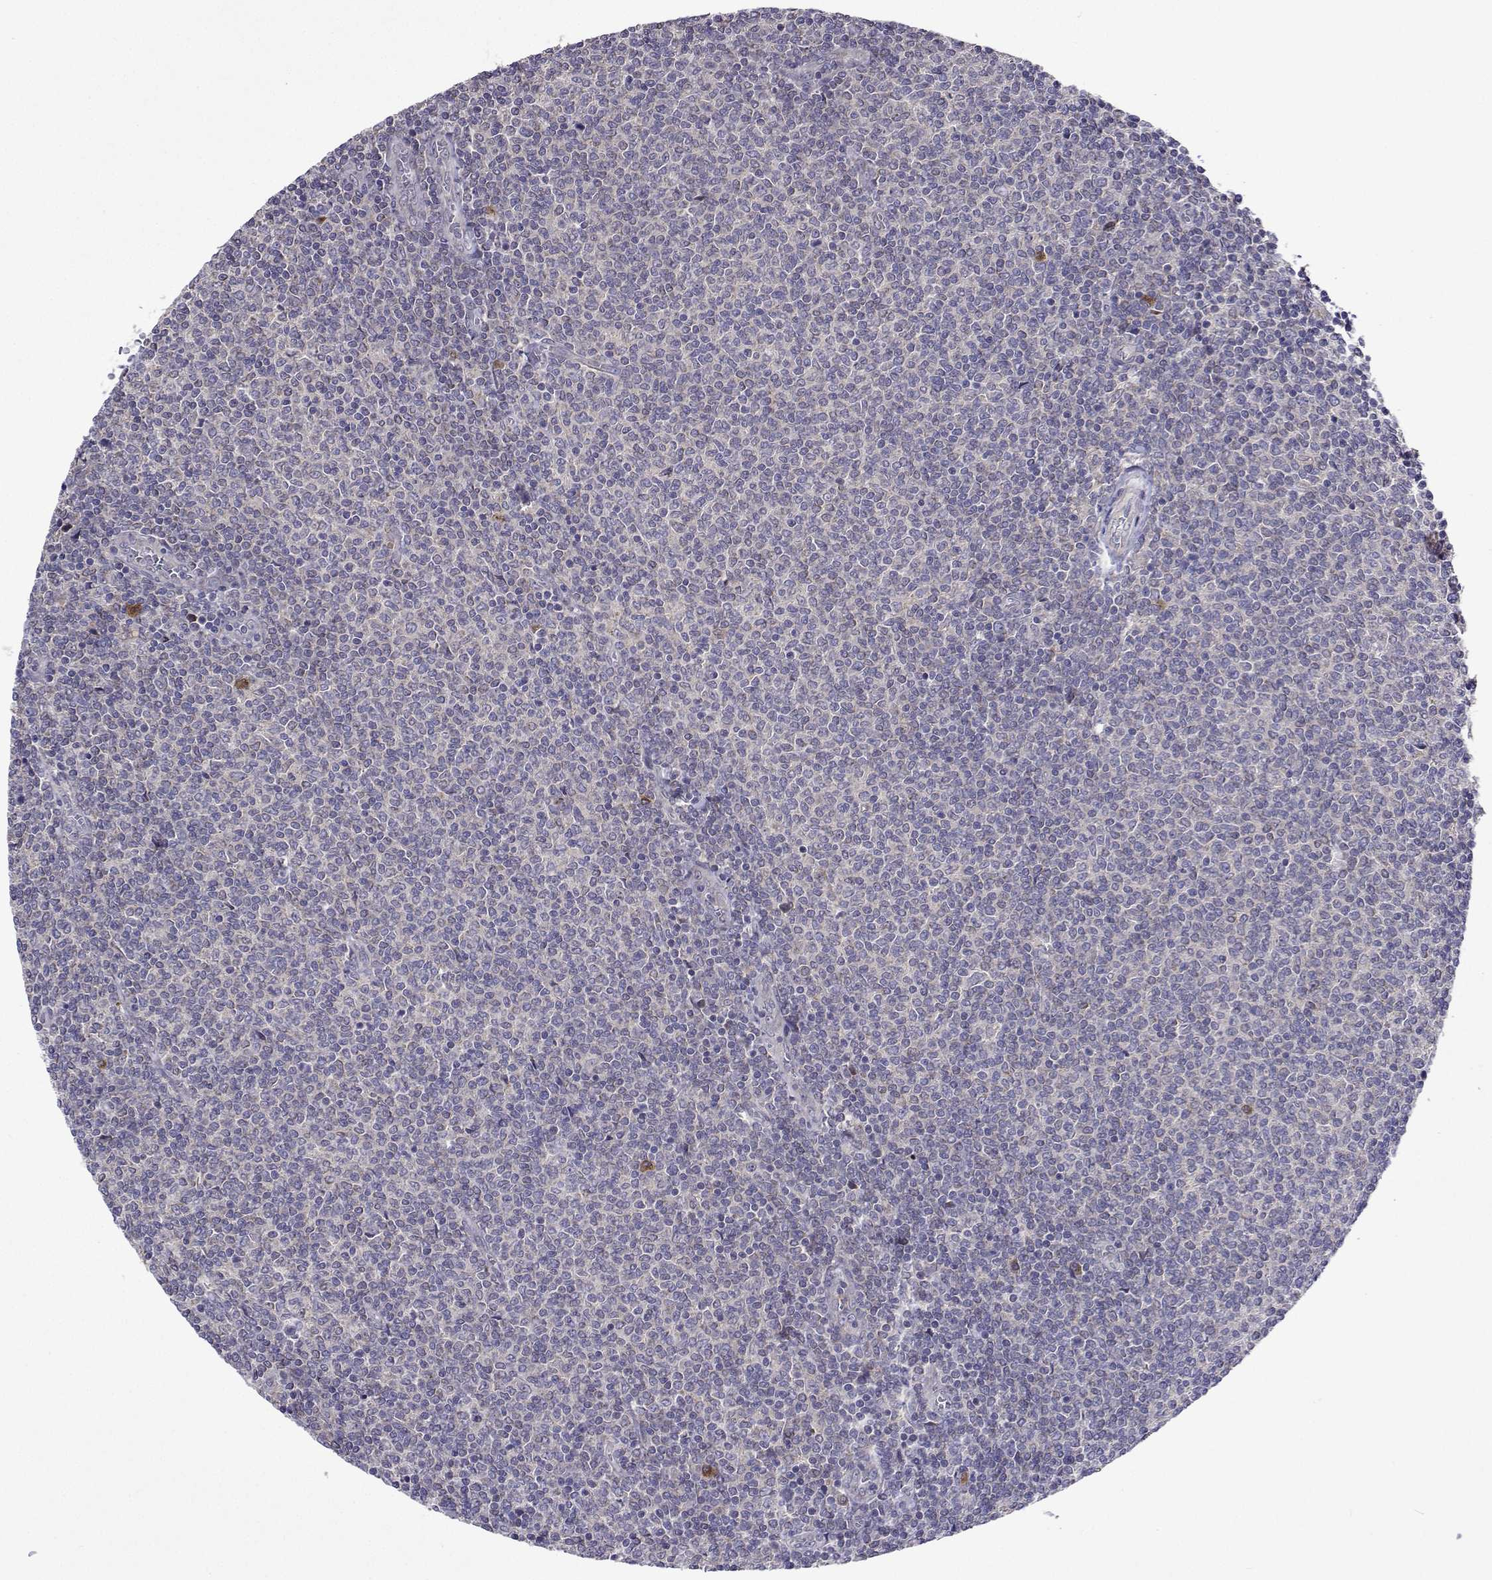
{"staining": {"intensity": "negative", "quantity": "none", "location": "none"}, "tissue": "lymphoma", "cell_type": "Tumor cells", "image_type": "cancer", "snomed": [{"axis": "morphology", "description": "Malignant lymphoma, non-Hodgkin's type, Low grade"}, {"axis": "topography", "description": "Lymph node"}], "caption": "High magnification brightfield microscopy of lymphoma stained with DAB (brown) and counterstained with hematoxylin (blue): tumor cells show no significant positivity.", "gene": "TARBP2", "patient": {"sex": "male", "age": 52}}